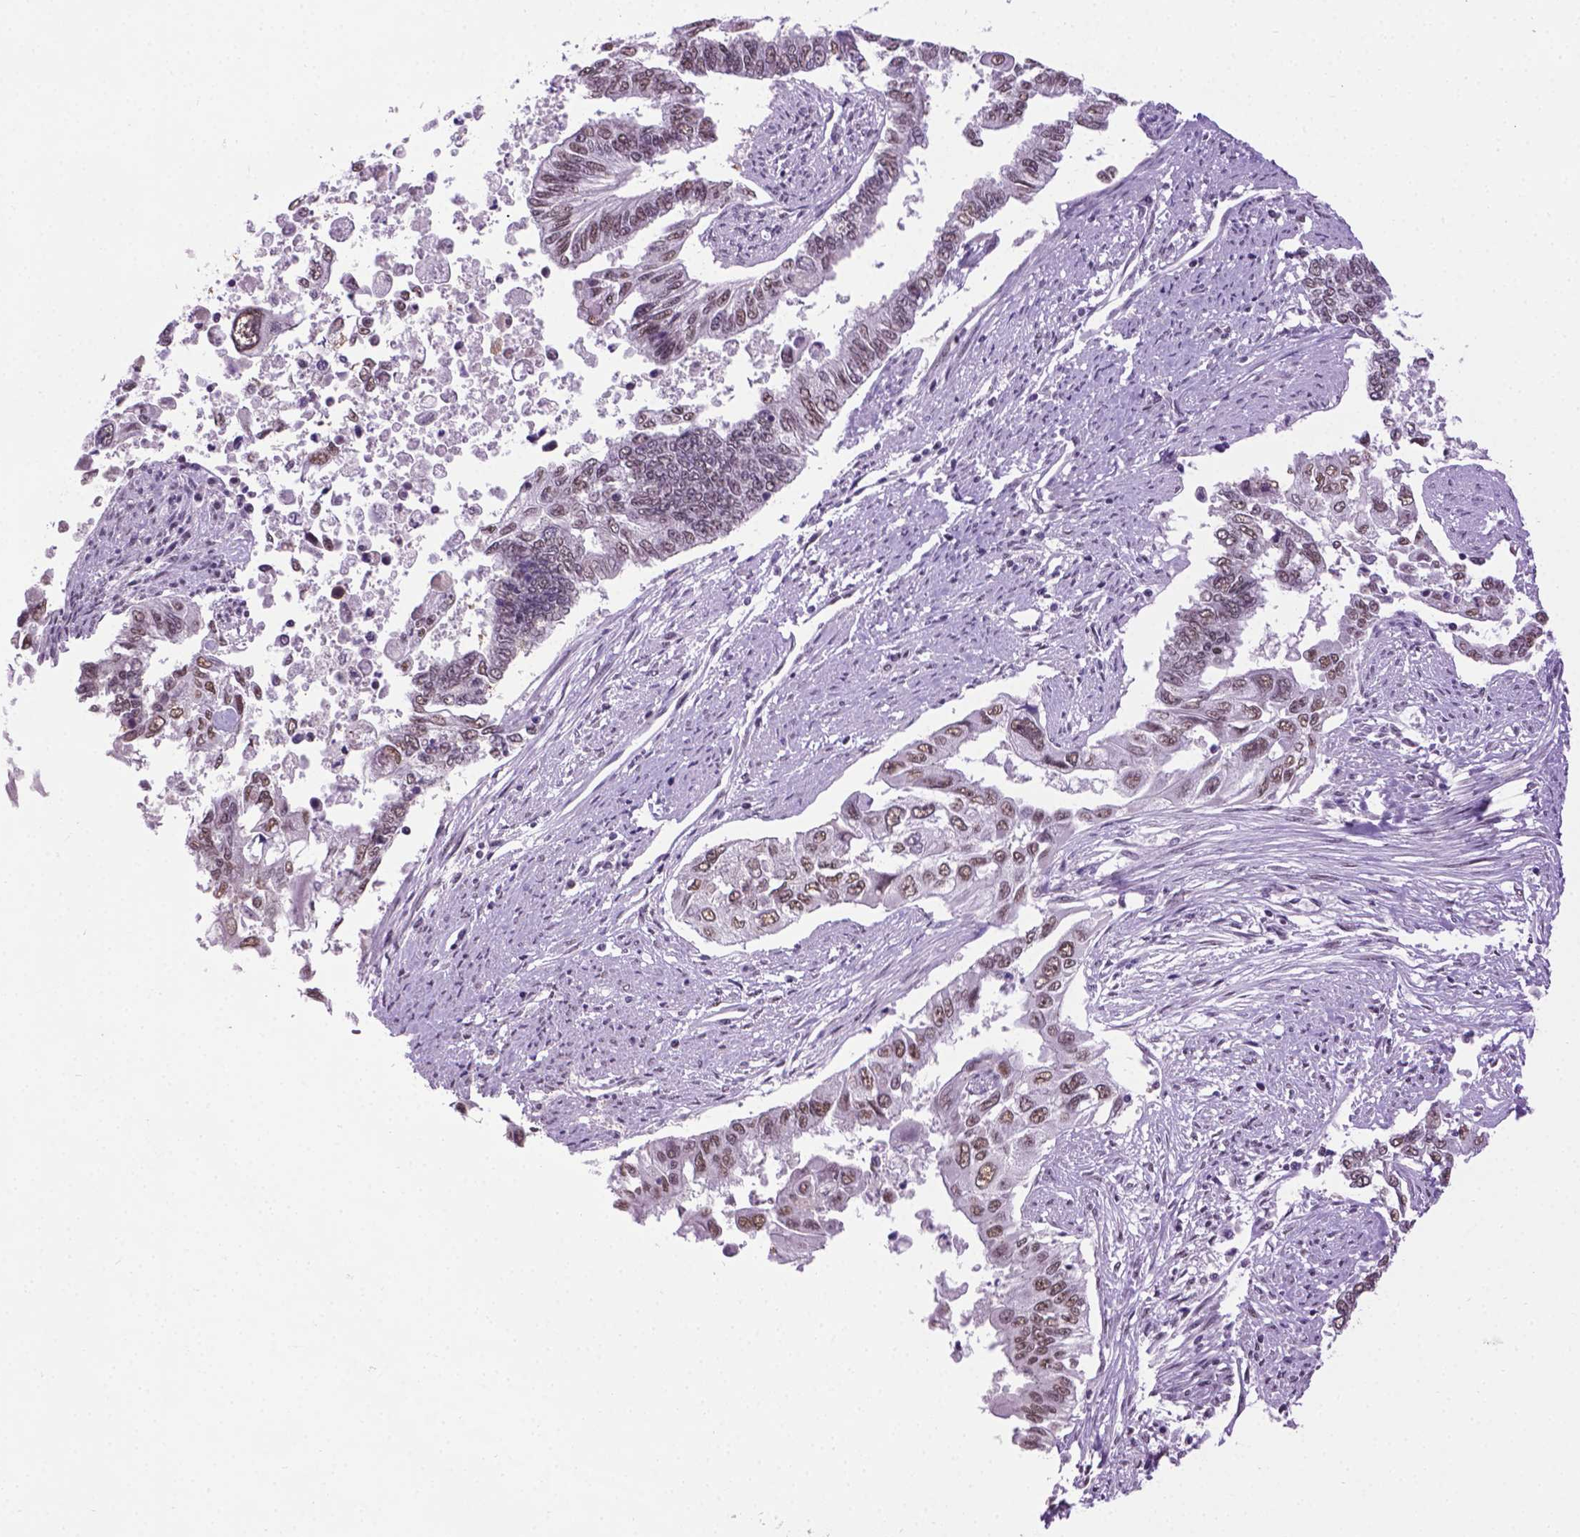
{"staining": {"intensity": "weak", "quantity": "25%-75%", "location": "nuclear"}, "tissue": "endometrial cancer", "cell_type": "Tumor cells", "image_type": "cancer", "snomed": [{"axis": "morphology", "description": "Adenocarcinoma, NOS"}, {"axis": "topography", "description": "Uterus"}], "caption": "Protein expression analysis of adenocarcinoma (endometrial) shows weak nuclear expression in about 25%-75% of tumor cells.", "gene": "ABI2", "patient": {"sex": "female", "age": 59}}